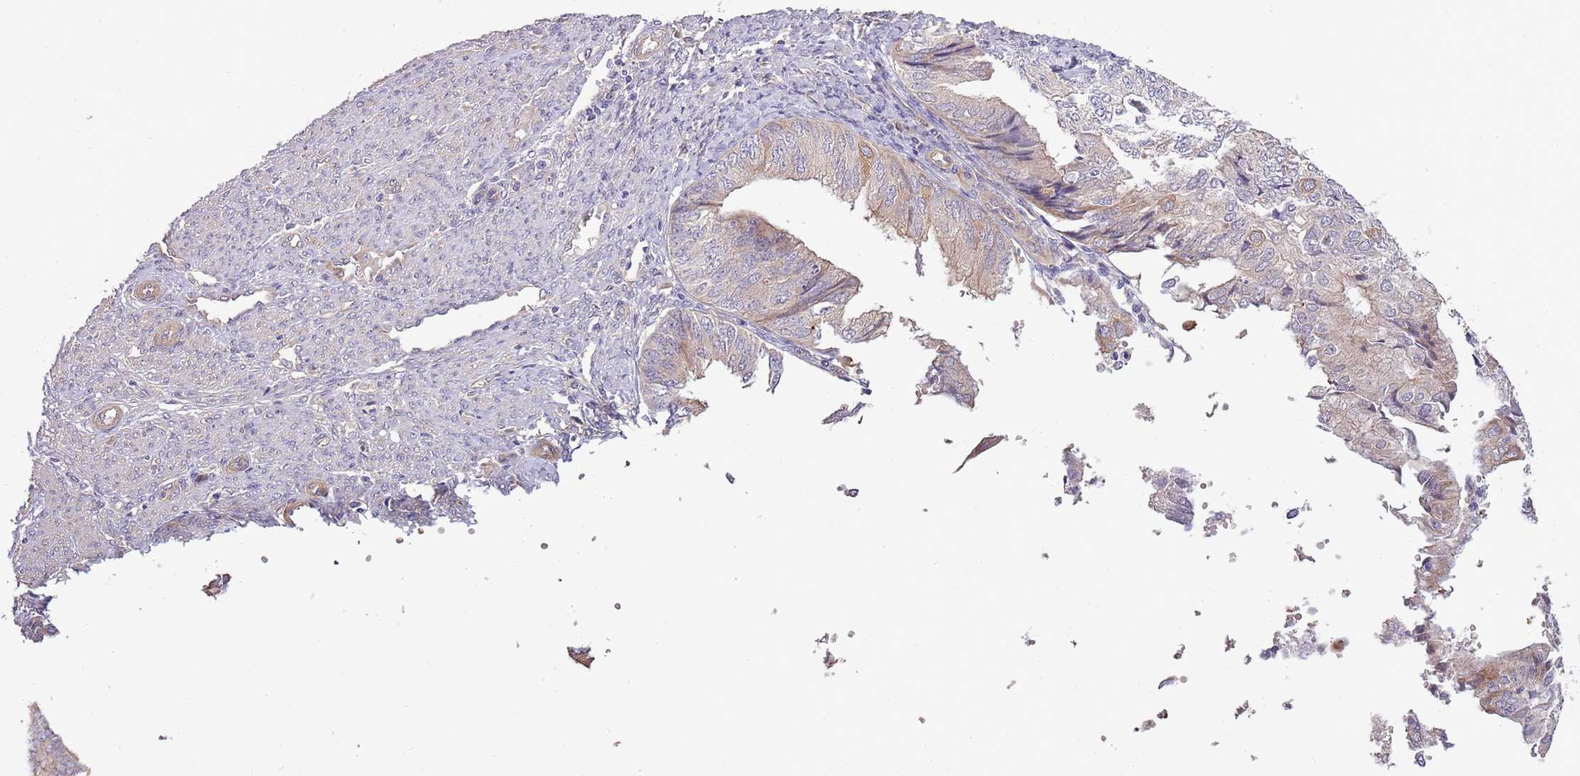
{"staining": {"intensity": "weak", "quantity": "<25%", "location": "cytoplasmic/membranous"}, "tissue": "endometrial cancer", "cell_type": "Tumor cells", "image_type": "cancer", "snomed": [{"axis": "morphology", "description": "Adenocarcinoma, NOS"}, {"axis": "topography", "description": "Endometrium"}], "caption": "Micrograph shows no significant protein expression in tumor cells of adenocarcinoma (endometrial).", "gene": "LIPJ", "patient": {"sex": "female", "age": 68}}